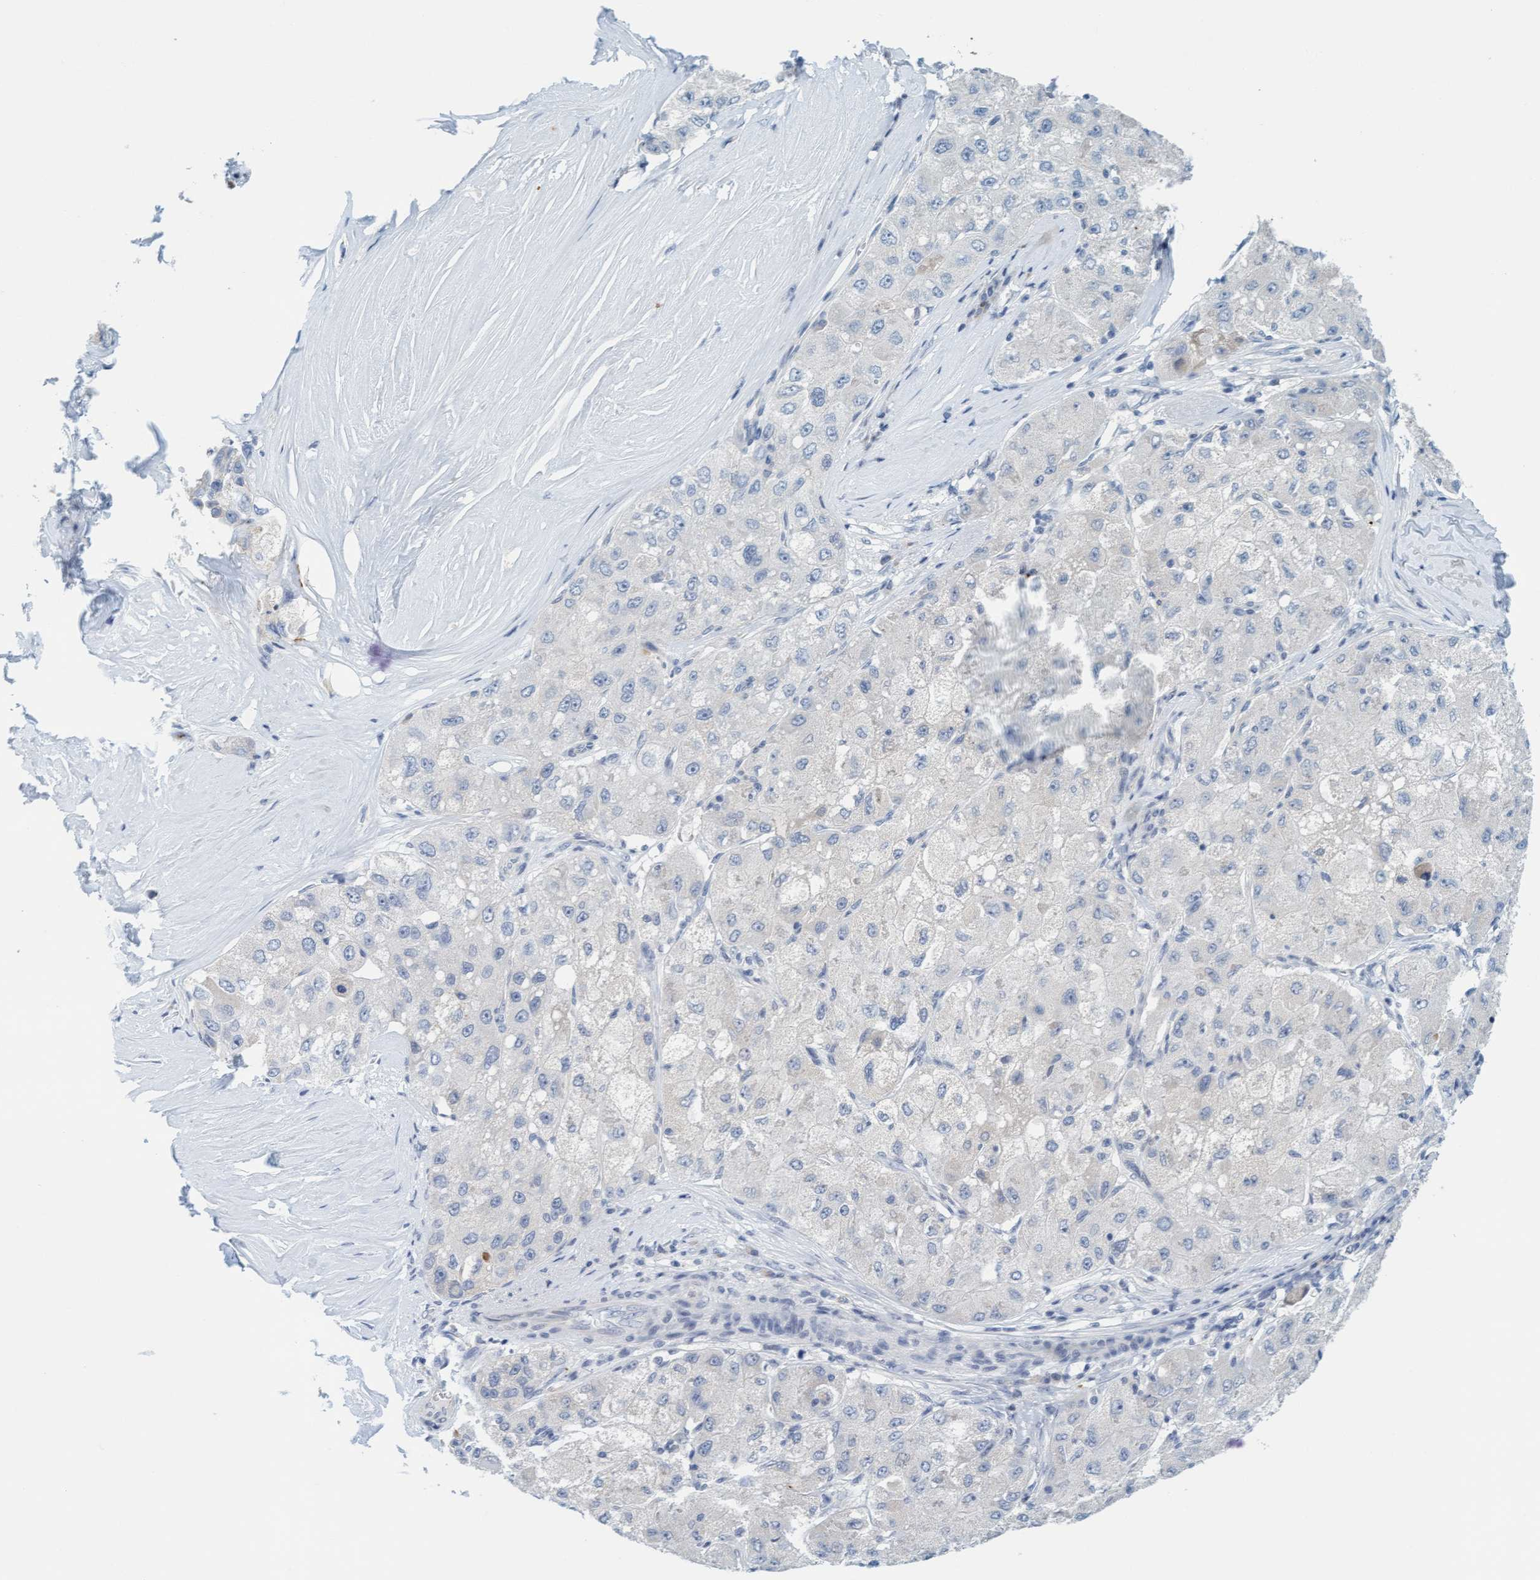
{"staining": {"intensity": "negative", "quantity": "none", "location": "none"}, "tissue": "liver cancer", "cell_type": "Tumor cells", "image_type": "cancer", "snomed": [{"axis": "morphology", "description": "Carcinoma, Hepatocellular, NOS"}, {"axis": "topography", "description": "Liver"}], "caption": "Immunohistochemical staining of liver cancer reveals no significant expression in tumor cells. (IHC, brightfield microscopy, high magnification).", "gene": "CPA3", "patient": {"sex": "male", "age": 80}}